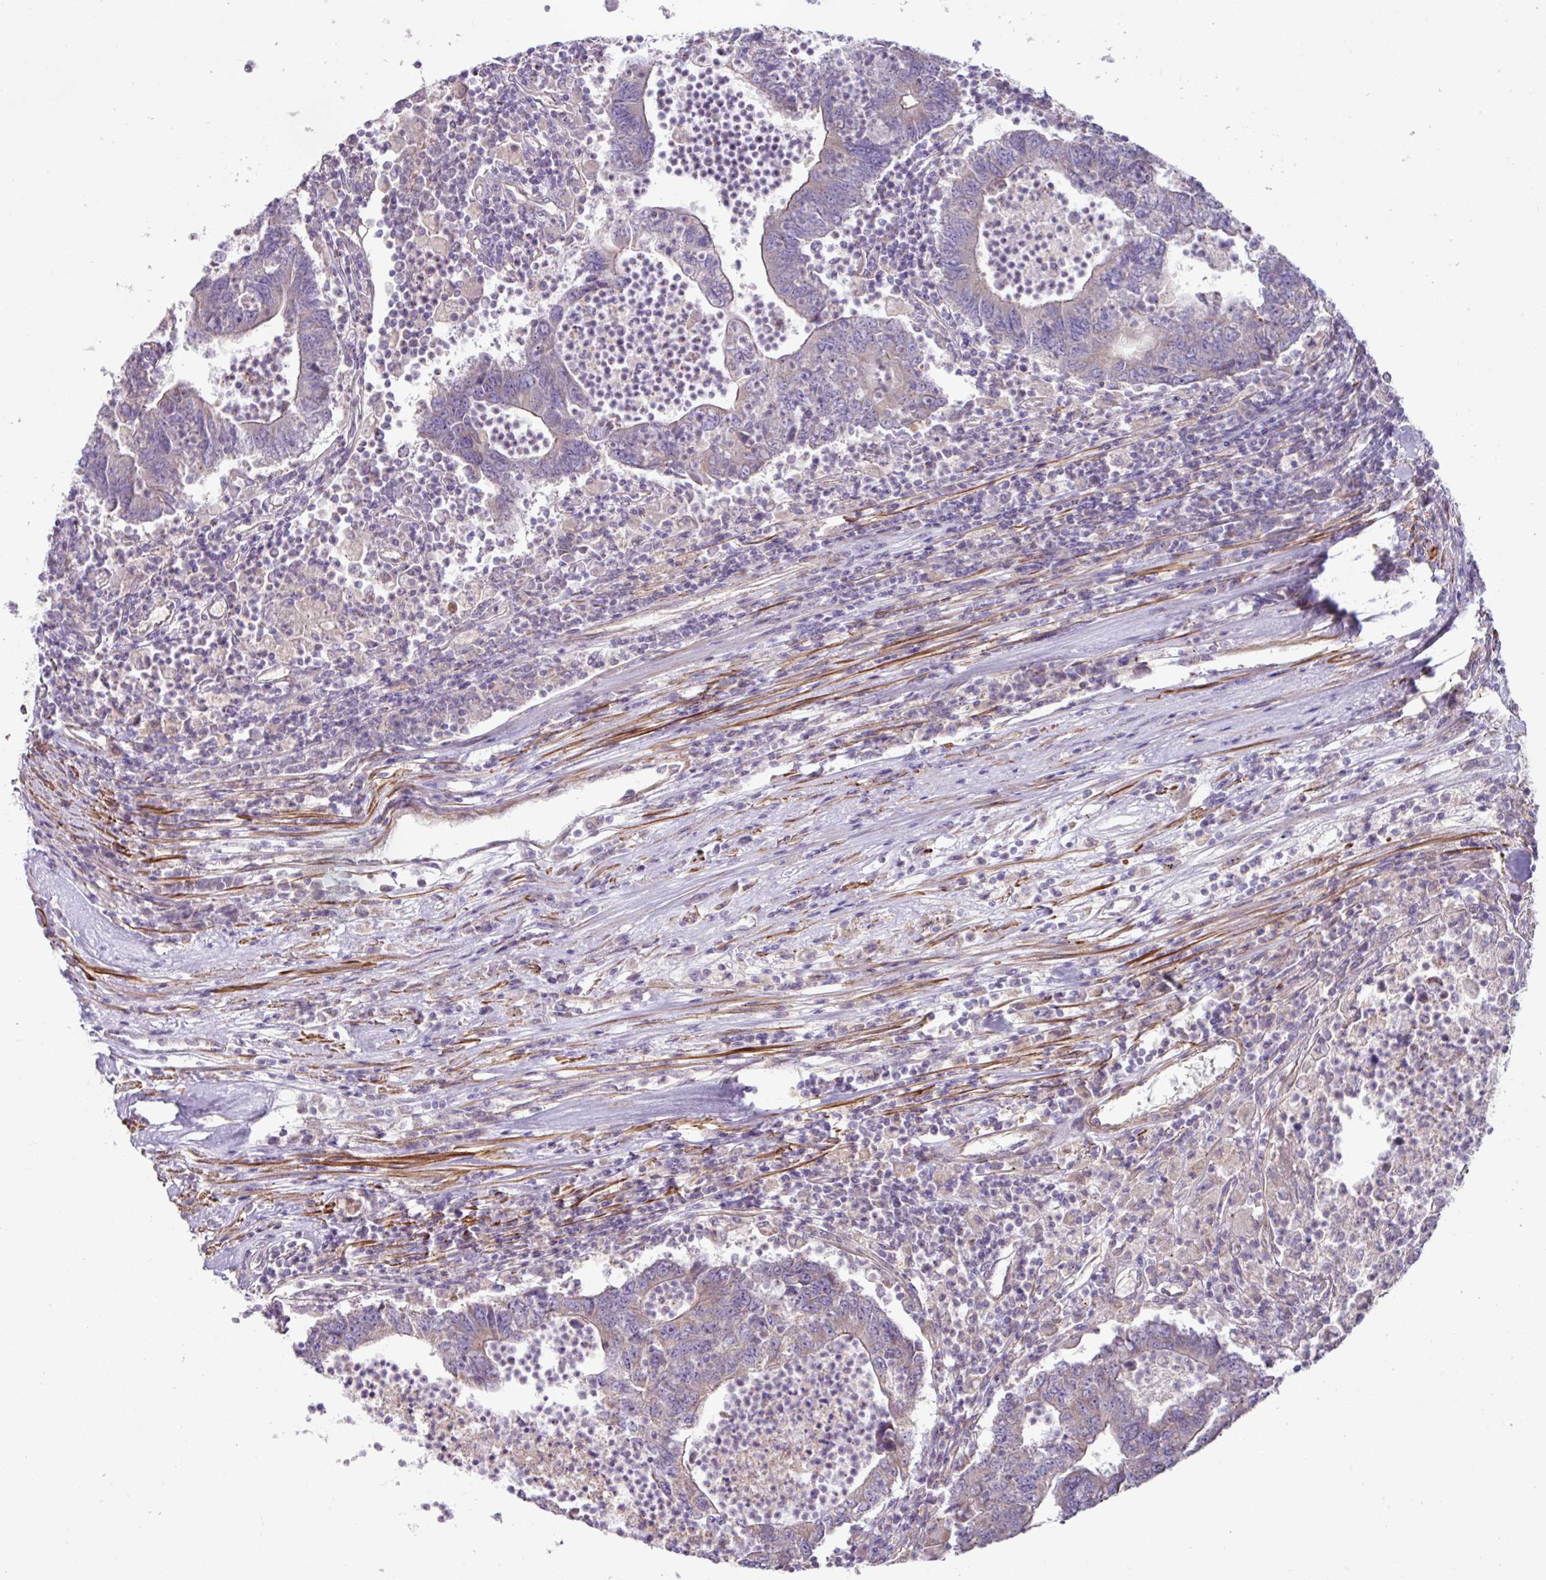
{"staining": {"intensity": "weak", "quantity": "<25%", "location": "cytoplasmic/membranous"}, "tissue": "colorectal cancer", "cell_type": "Tumor cells", "image_type": "cancer", "snomed": [{"axis": "morphology", "description": "Adenocarcinoma, NOS"}, {"axis": "topography", "description": "Colon"}], "caption": "Image shows no protein positivity in tumor cells of colorectal cancer tissue.", "gene": "MRRF", "patient": {"sex": "female", "age": 48}}